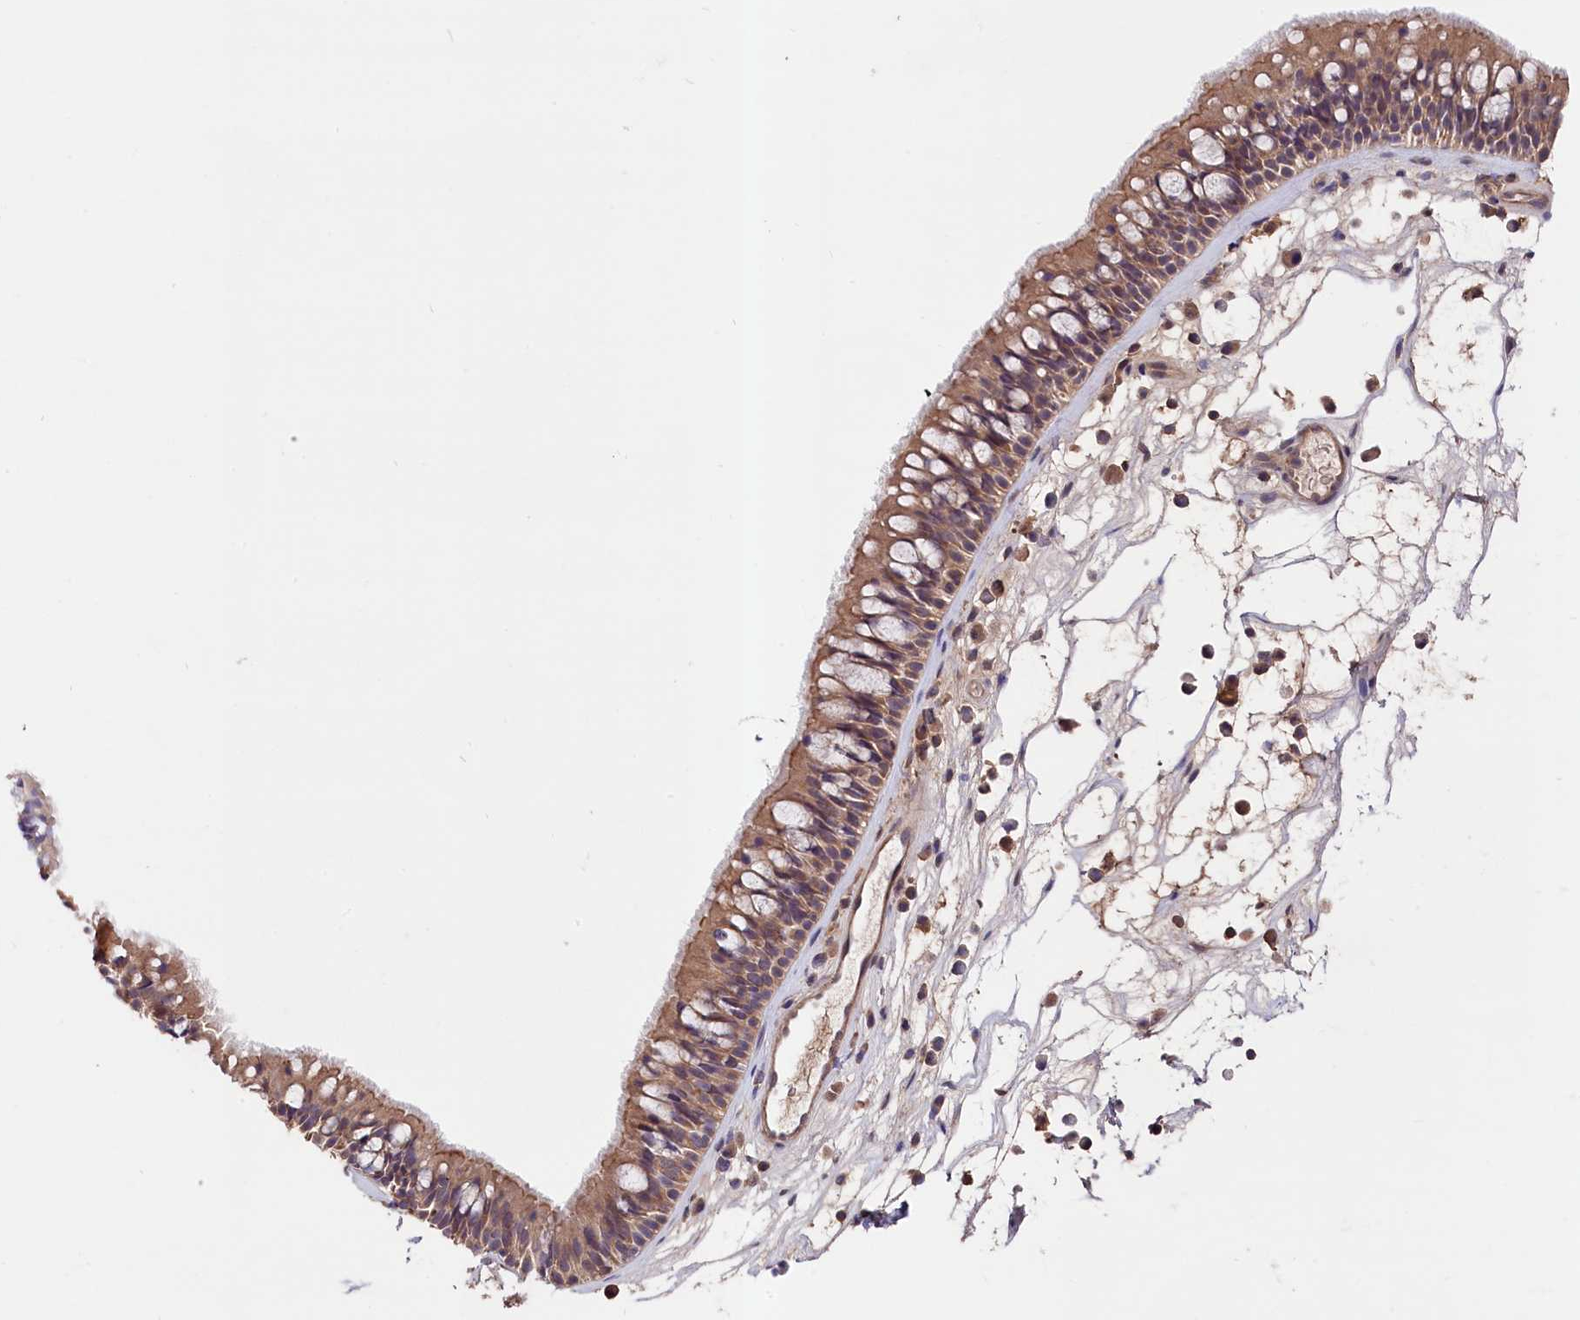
{"staining": {"intensity": "moderate", "quantity": ">75%", "location": "cytoplasmic/membranous"}, "tissue": "nasopharynx", "cell_type": "Respiratory epithelial cells", "image_type": "normal", "snomed": [{"axis": "morphology", "description": "Normal tissue, NOS"}, {"axis": "morphology", "description": "Inflammation, NOS"}, {"axis": "morphology", "description": "Malignant melanoma, Metastatic site"}, {"axis": "topography", "description": "Nasopharynx"}], "caption": "The immunohistochemical stain highlights moderate cytoplasmic/membranous expression in respiratory epithelial cells of benign nasopharynx. Using DAB (3,3'-diaminobenzidine) (brown) and hematoxylin (blue) stains, captured at high magnification using brightfield microscopy.", "gene": "SKIDA1", "patient": {"sex": "male", "age": 70}}